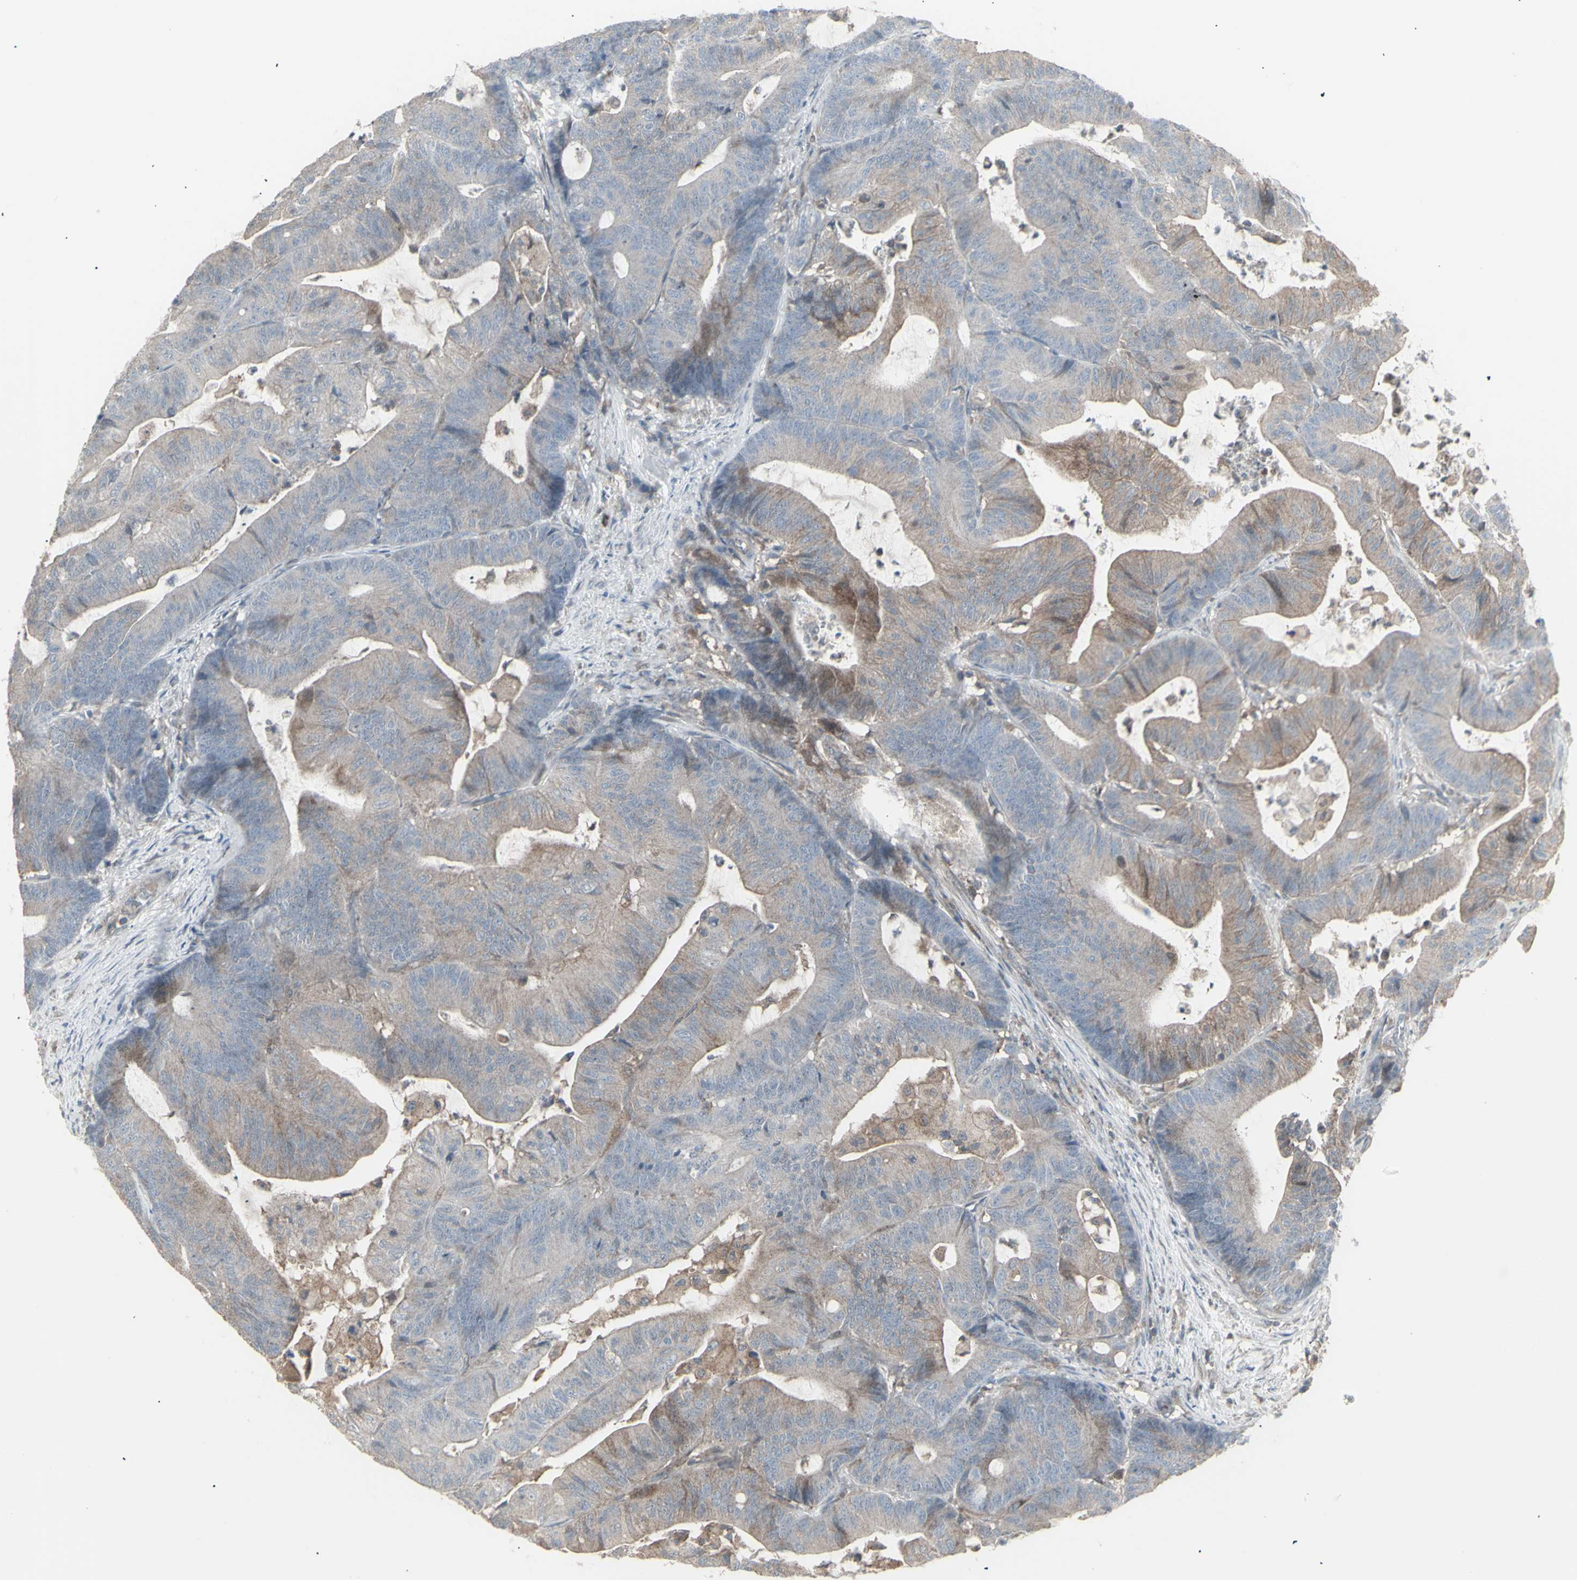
{"staining": {"intensity": "moderate", "quantity": "25%-75%", "location": "cytoplasmic/membranous"}, "tissue": "colorectal cancer", "cell_type": "Tumor cells", "image_type": "cancer", "snomed": [{"axis": "morphology", "description": "Adenocarcinoma, NOS"}, {"axis": "topography", "description": "Colon"}], "caption": "This micrograph shows immunohistochemistry (IHC) staining of human colorectal cancer, with medium moderate cytoplasmic/membranous positivity in approximately 25%-75% of tumor cells.", "gene": "RNASEL", "patient": {"sex": "female", "age": 84}}